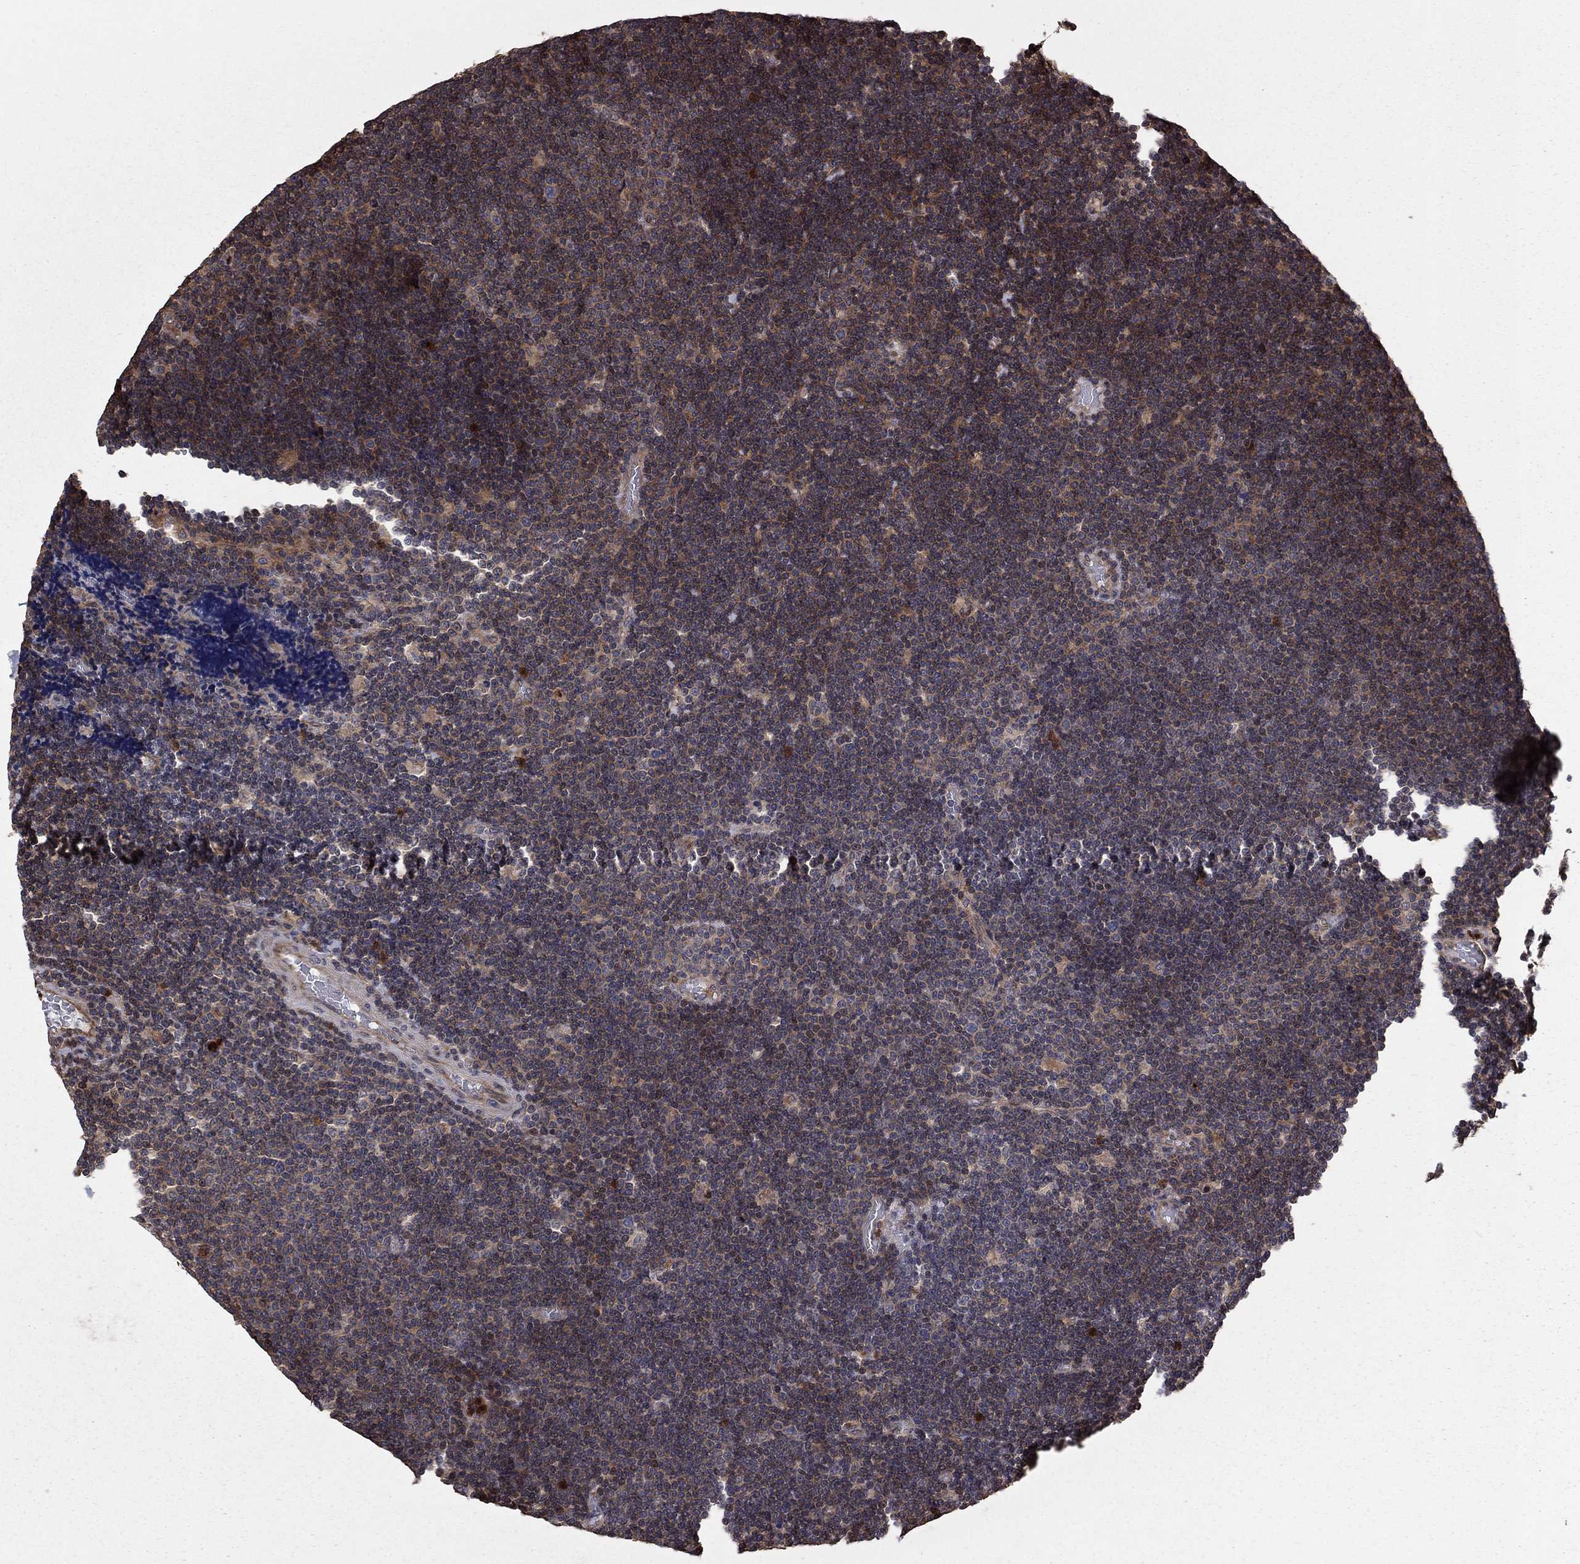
{"staining": {"intensity": "weak", "quantity": ">75%", "location": "cytoplasmic/membranous"}, "tissue": "lymphoma", "cell_type": "Tumor cells", "image_type": "cancer", "snomed": [{"axis": "morphology", "description": "Malignant lymphoma, non-Hodgkin's type, Low grade"}, {"axis": "topography", "description": "Brain"}], "caption": "Tumor cells demonstrate weak cytoplasmic/membranous staining in approximately >75% of cells in low-grade malignant lymphoma, non-Hodgkin's type.", "gene": "GYG1", "patient": {"sex": "female", "age": 66}}